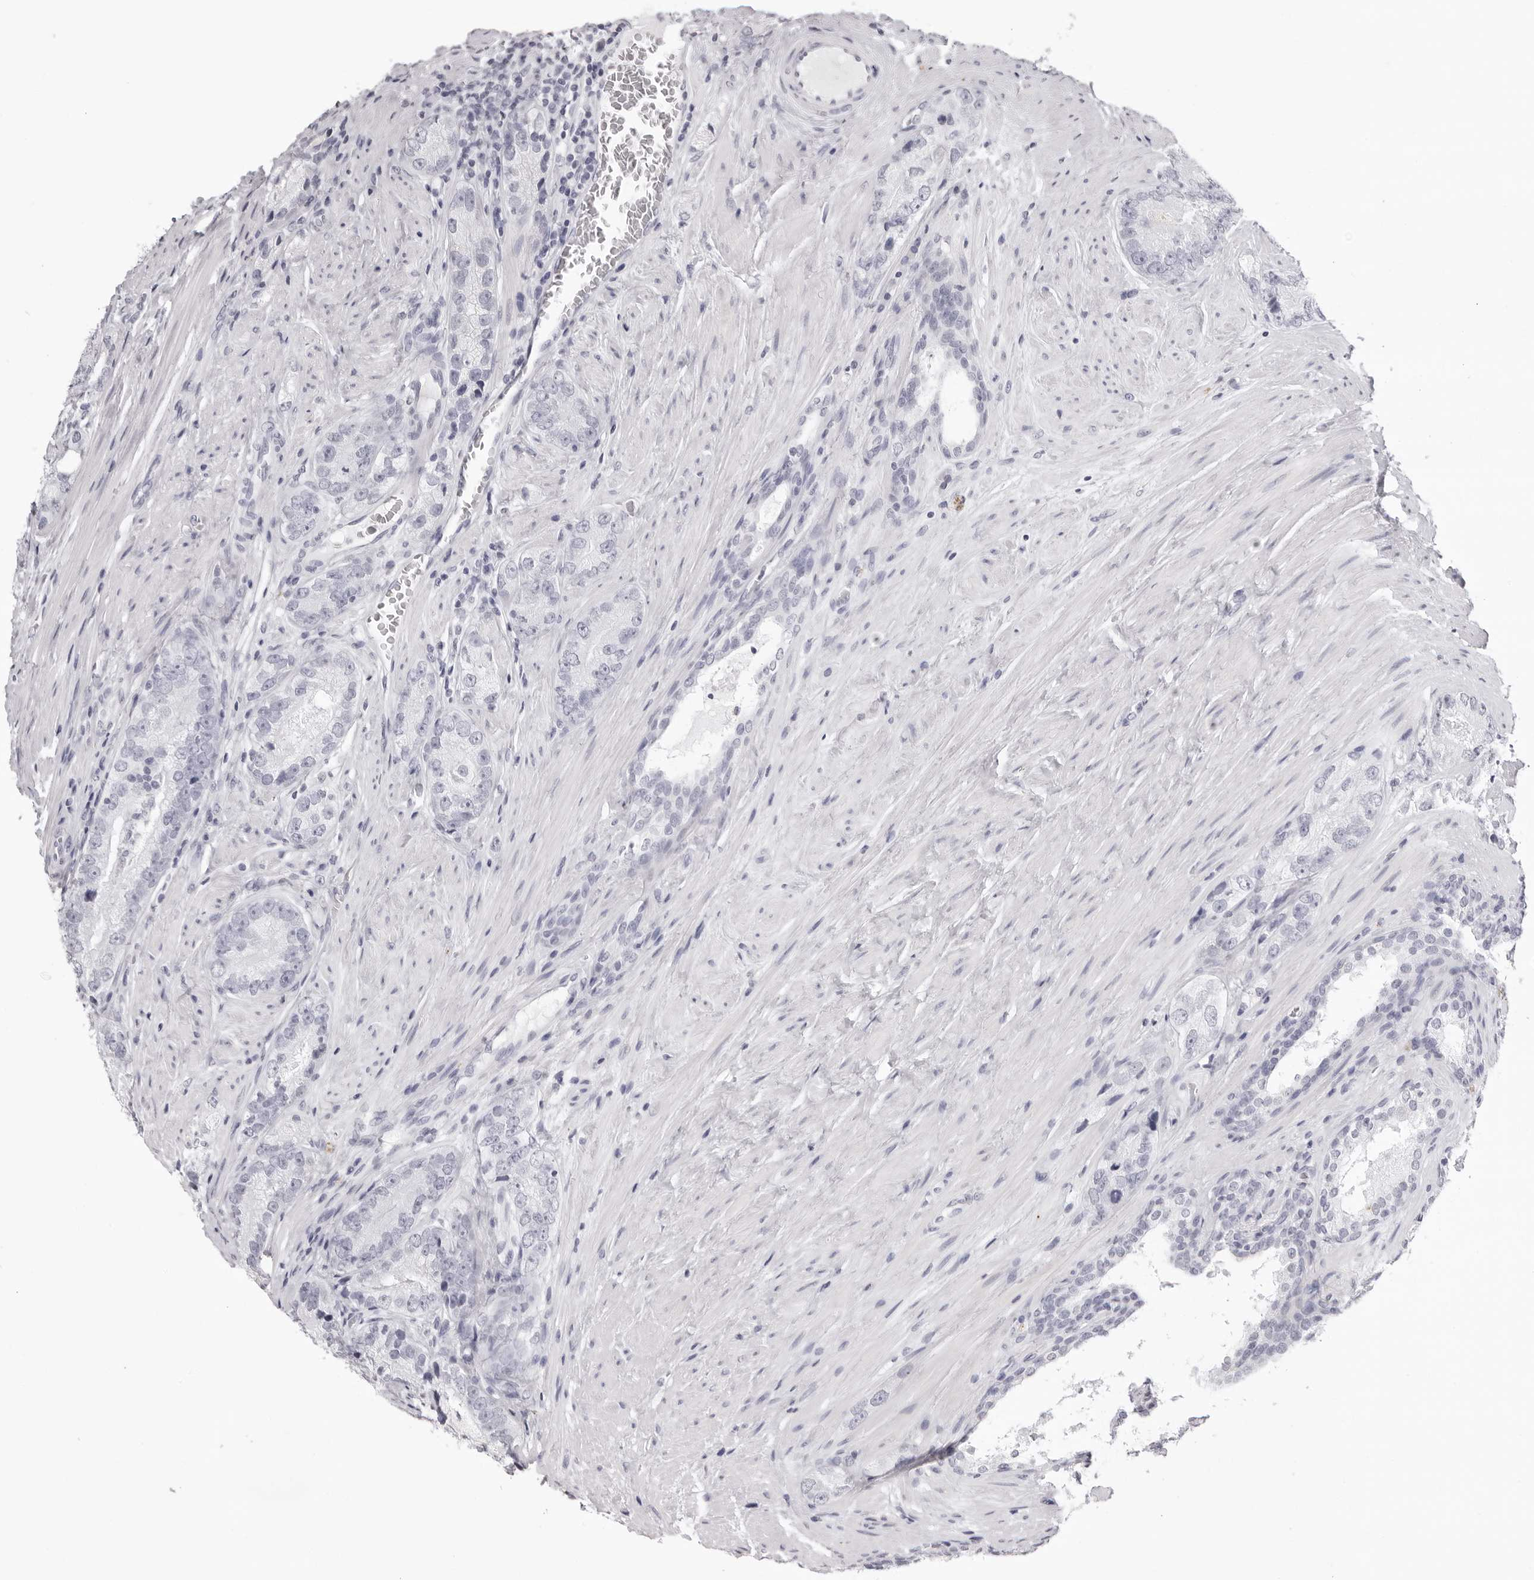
{"staining": {"intensity": "negative", "quantity": "none", "location": "none"}, "tissue": "prostate cancer", "cell_type": "Tumor cells", "image_type": "cancer", "snomed": [{"axis": "morphology", "description": "Adenocarcinoma, High grade"}, {"axis": "topography", "description": "Prostate"}], "caption": "This image is of prostate cancer (adenocarcinoma (high-grade)) stained with immunohistochemistry to label a protein in brown with the nuclei are counter-stained blue. There is no expression in tumor cells.", "gene": "CST1", "patient": {"sex": "male", "age": 56}}